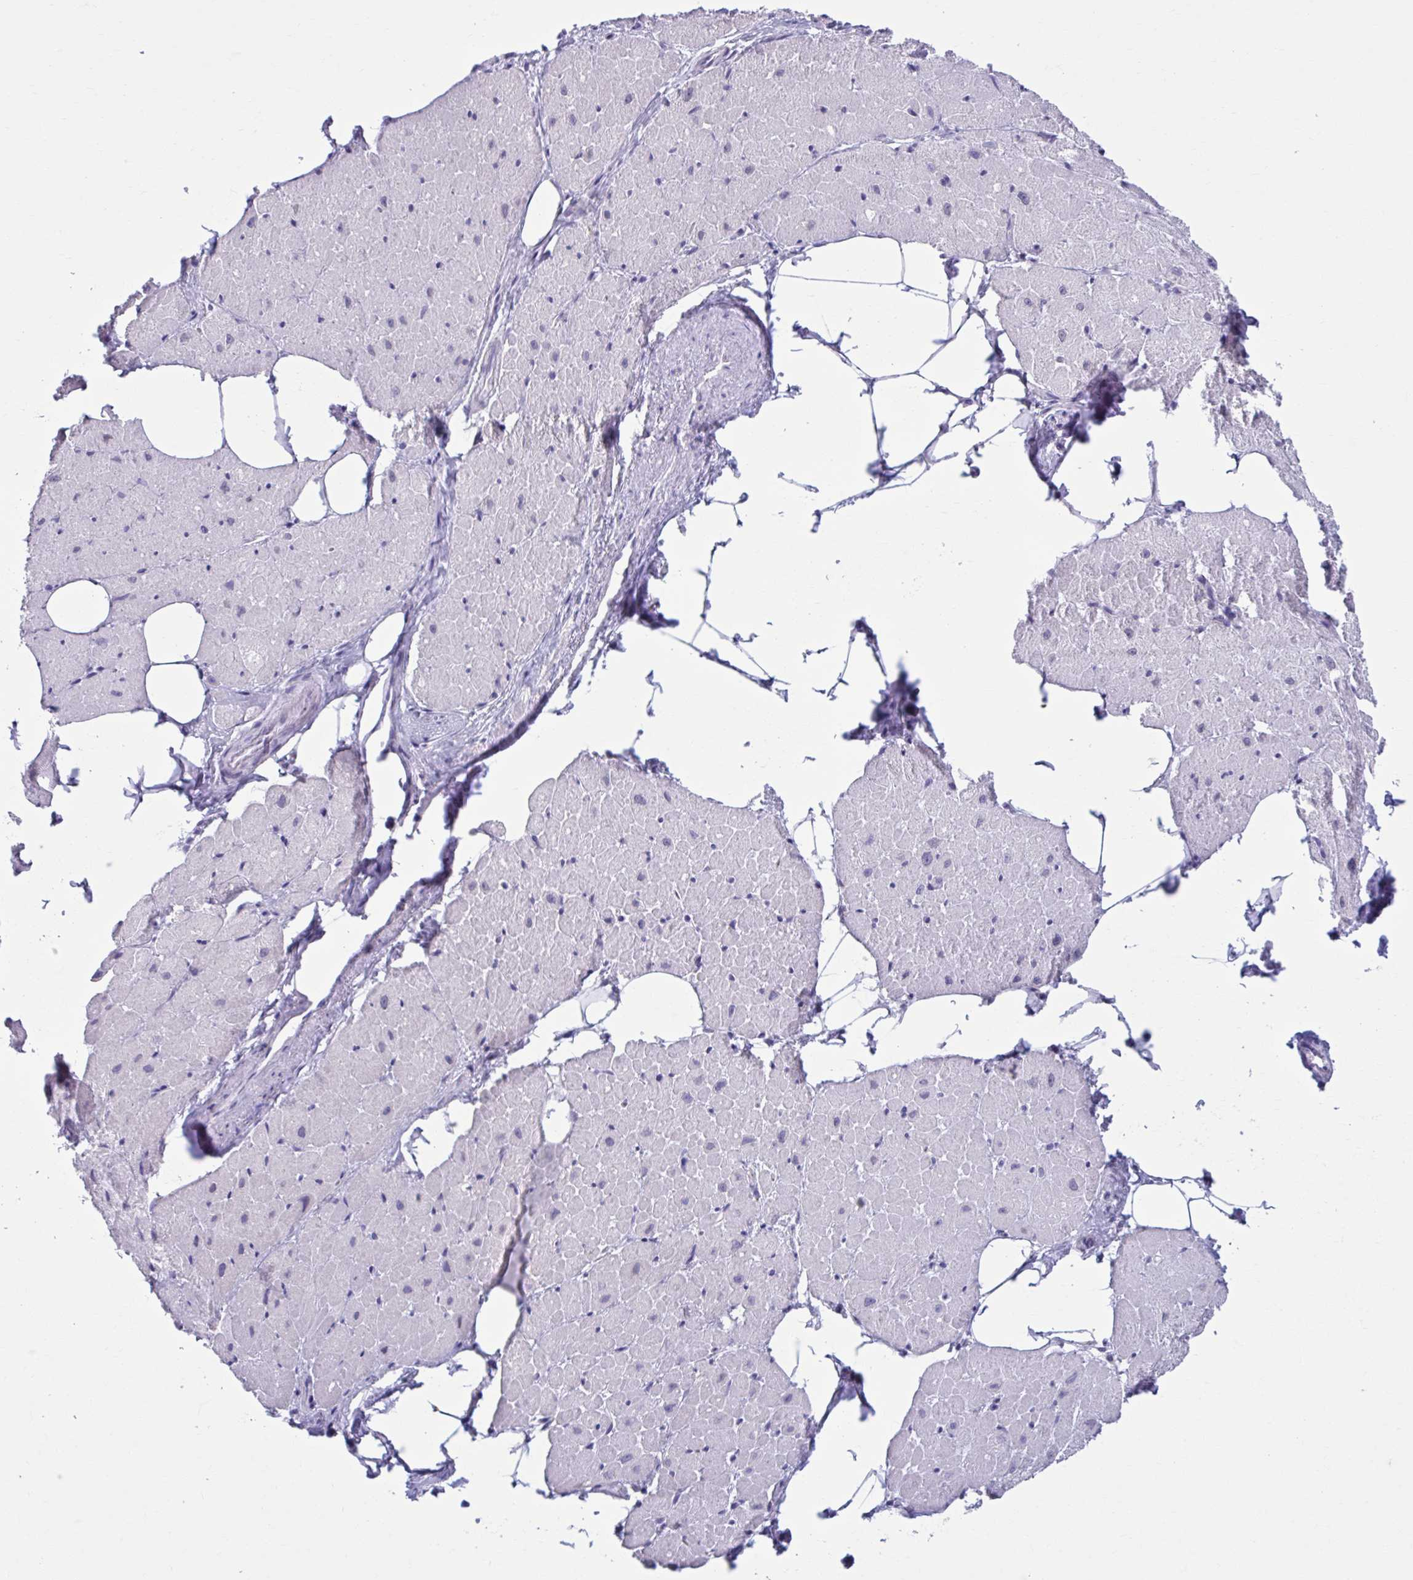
{"staining": {"intensity": "weak", "quantity": "<25%", "location": "nuclear"}, "tissue": "heart muscle", "cell_type": "Cardiomyocytes", "image_type": "normal", "snomed": [{"axis": "morphology", "description": "Normal tissue, NOS"}, {"axis": "topography", "description": "Heart"}], "caption": "High power microscopy image of an immunohistochemistry (IHC) image of normal heart muscle, revealing no significant positivity in cardiomyocytes. The staining was performed using DAB (3,3'-diaminobenzidine) to visualize the protein expression in brown, while the nuclei were stained in blue with hematoxylin (Magnification: 20x).", "gene": "ZNF682", "patient": {"sex": "male", "age": 62}}